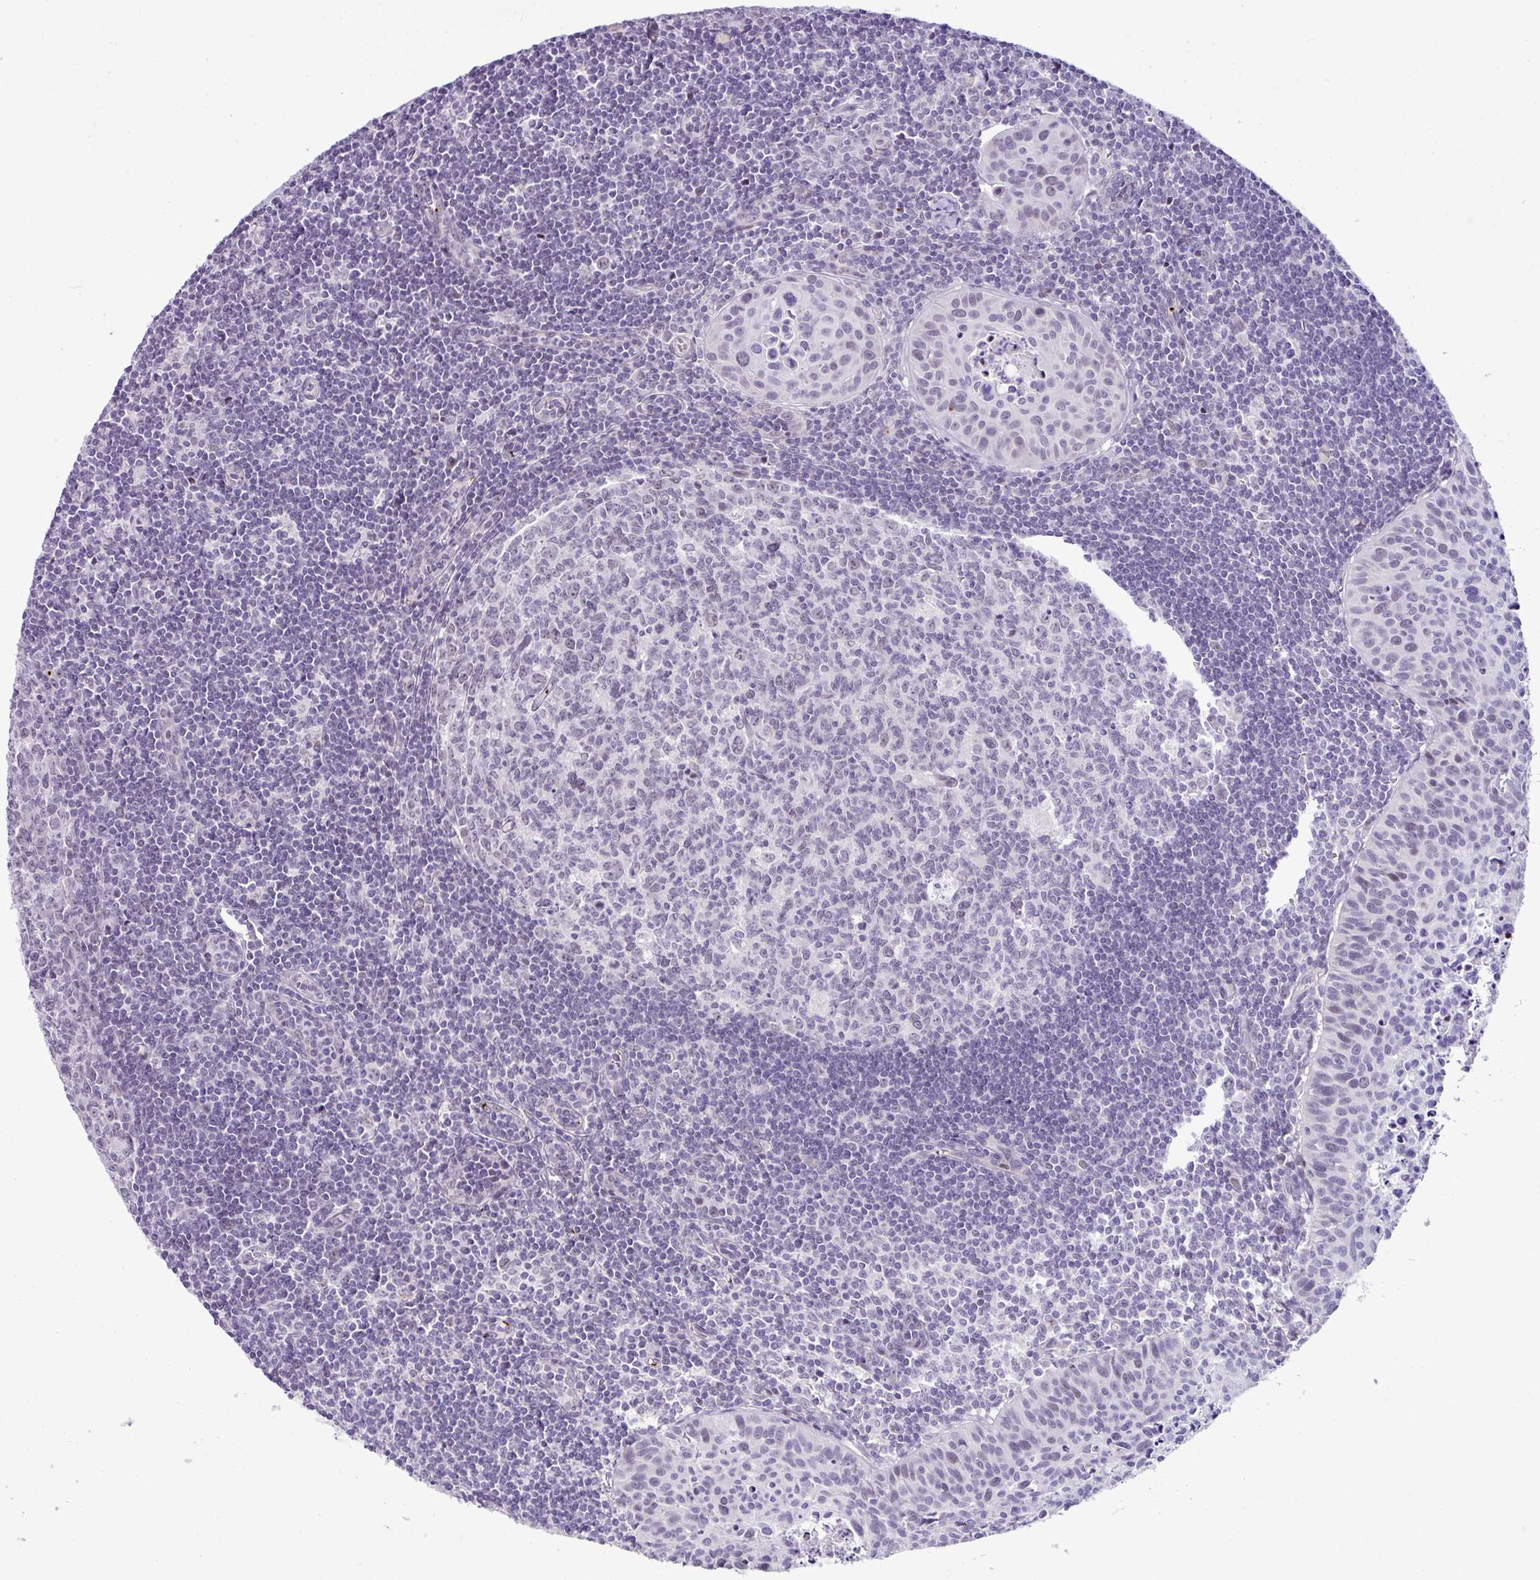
{"staining": {"intensity": "negative", "quantity": "none", "location": "none"}, "tissue": "lymph node", "cell_type": "Germinal center cells", "image_type": "normal", "snomed": [{"axis": "morphology", "description": "Normal tissue, NOS"}, {"axis": "topography", "description": "Lymph node"}], "caption": "This histopathology image is of normal lymph node stained with immunohistochemistry (IHC) to label a protein in brown with the nuclei are counter-stained blue. There is no positivity in germinal center cells. The staining was performed using DAB to visualize the protein expression in brown, while the nuclei were stained in blue with hematoxylin (Magnification: 20x).", "gene": "CMTM5", "patient": {"sex": "female", "age": 29}}